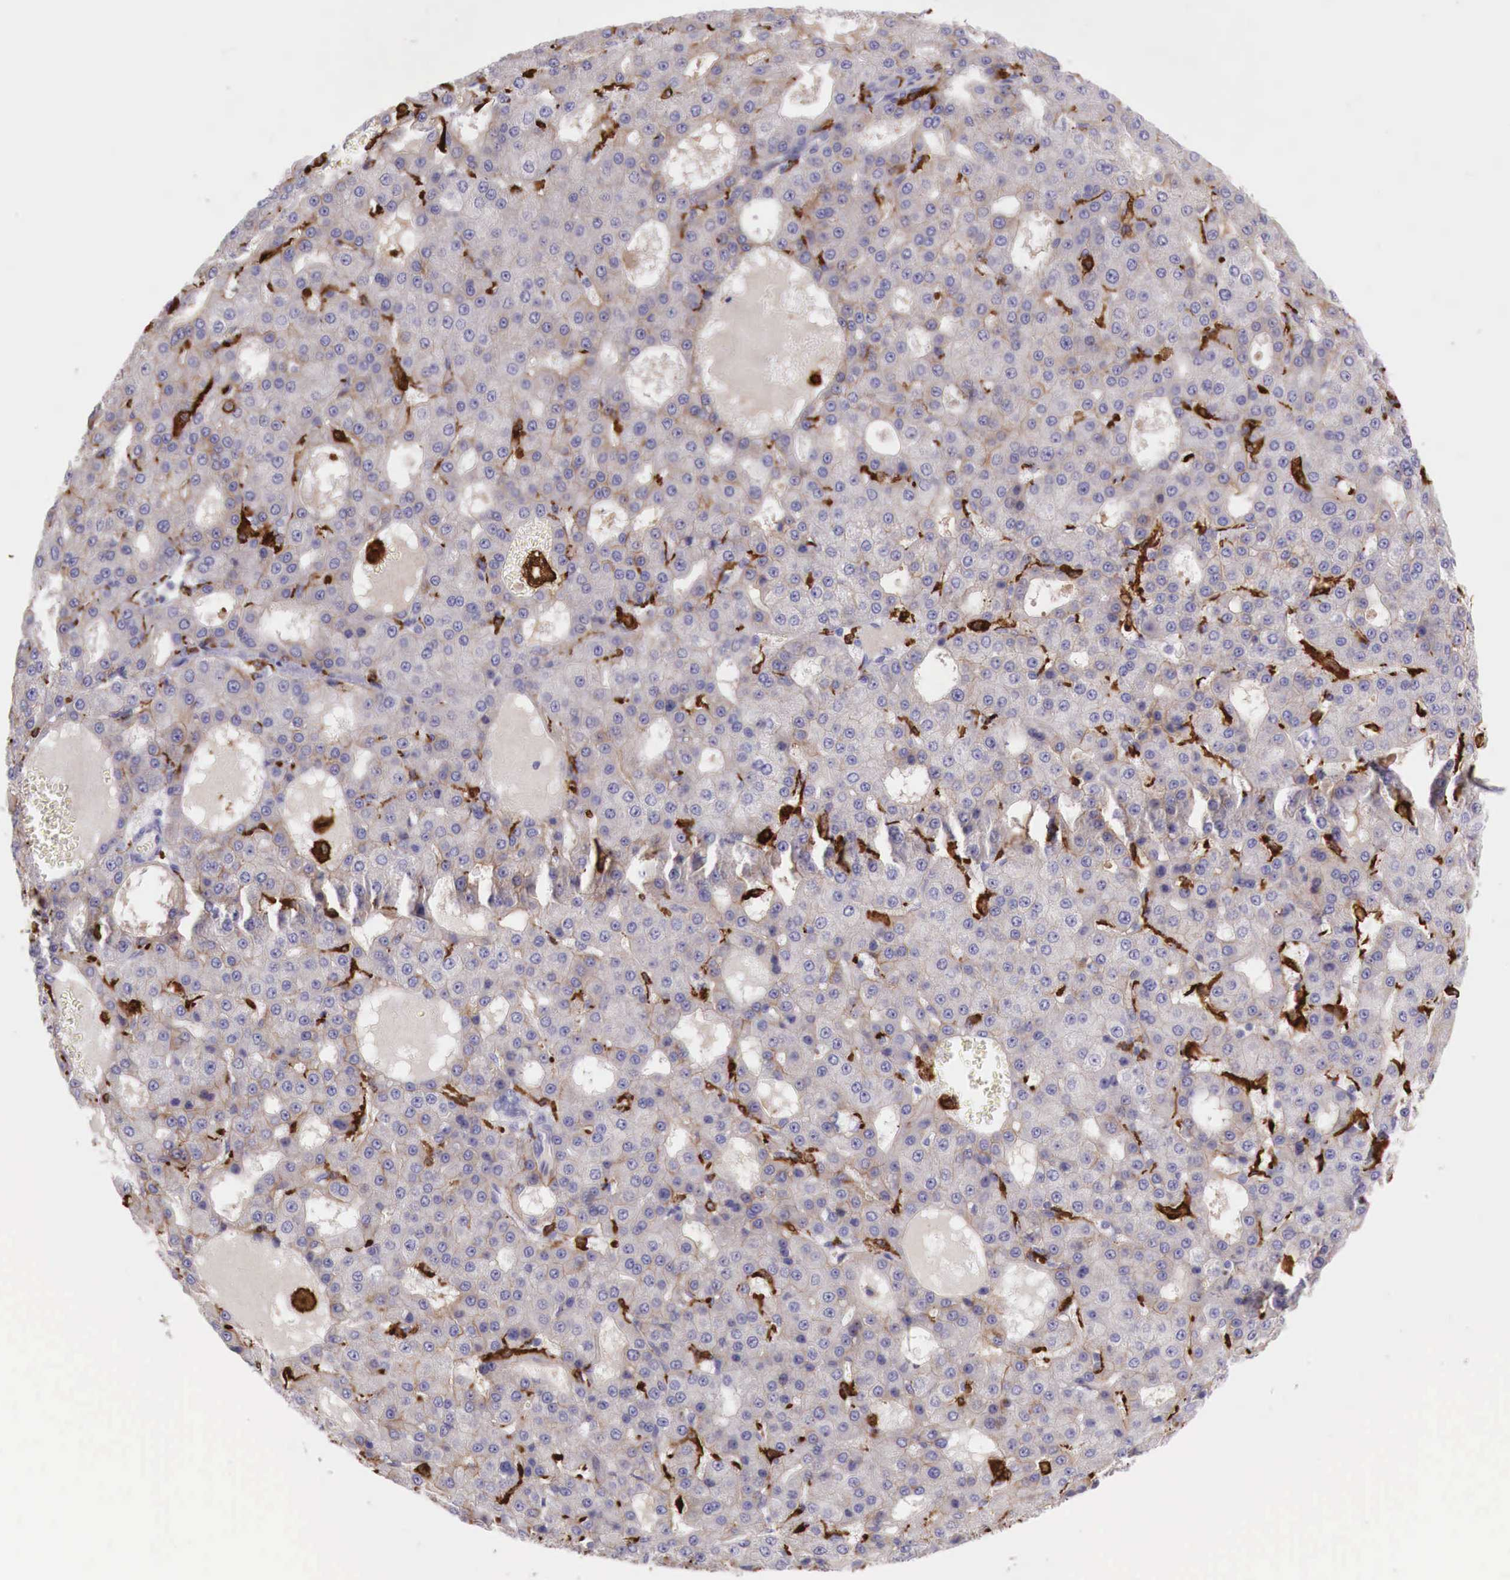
{"staining": {"intensity": "weak", "quantity": "<25%", "location": "cytoplasmic/membranous"}, "tissue": "liver cancer", "cell_type": "Tumor cells", "image_type": "cancer", "snomed": [{"axis": "morphology", "description": "Carcinoma, Hepatocellular, NOS"}, {"axis": "topography", "description": "Liver"}], "caption": "Micrograph shows no significant protein staining in tumor cells of liver hepatocellular carcinoma.", "gene": "MSR1", "patient": {"sex": "male", "age": 47}}